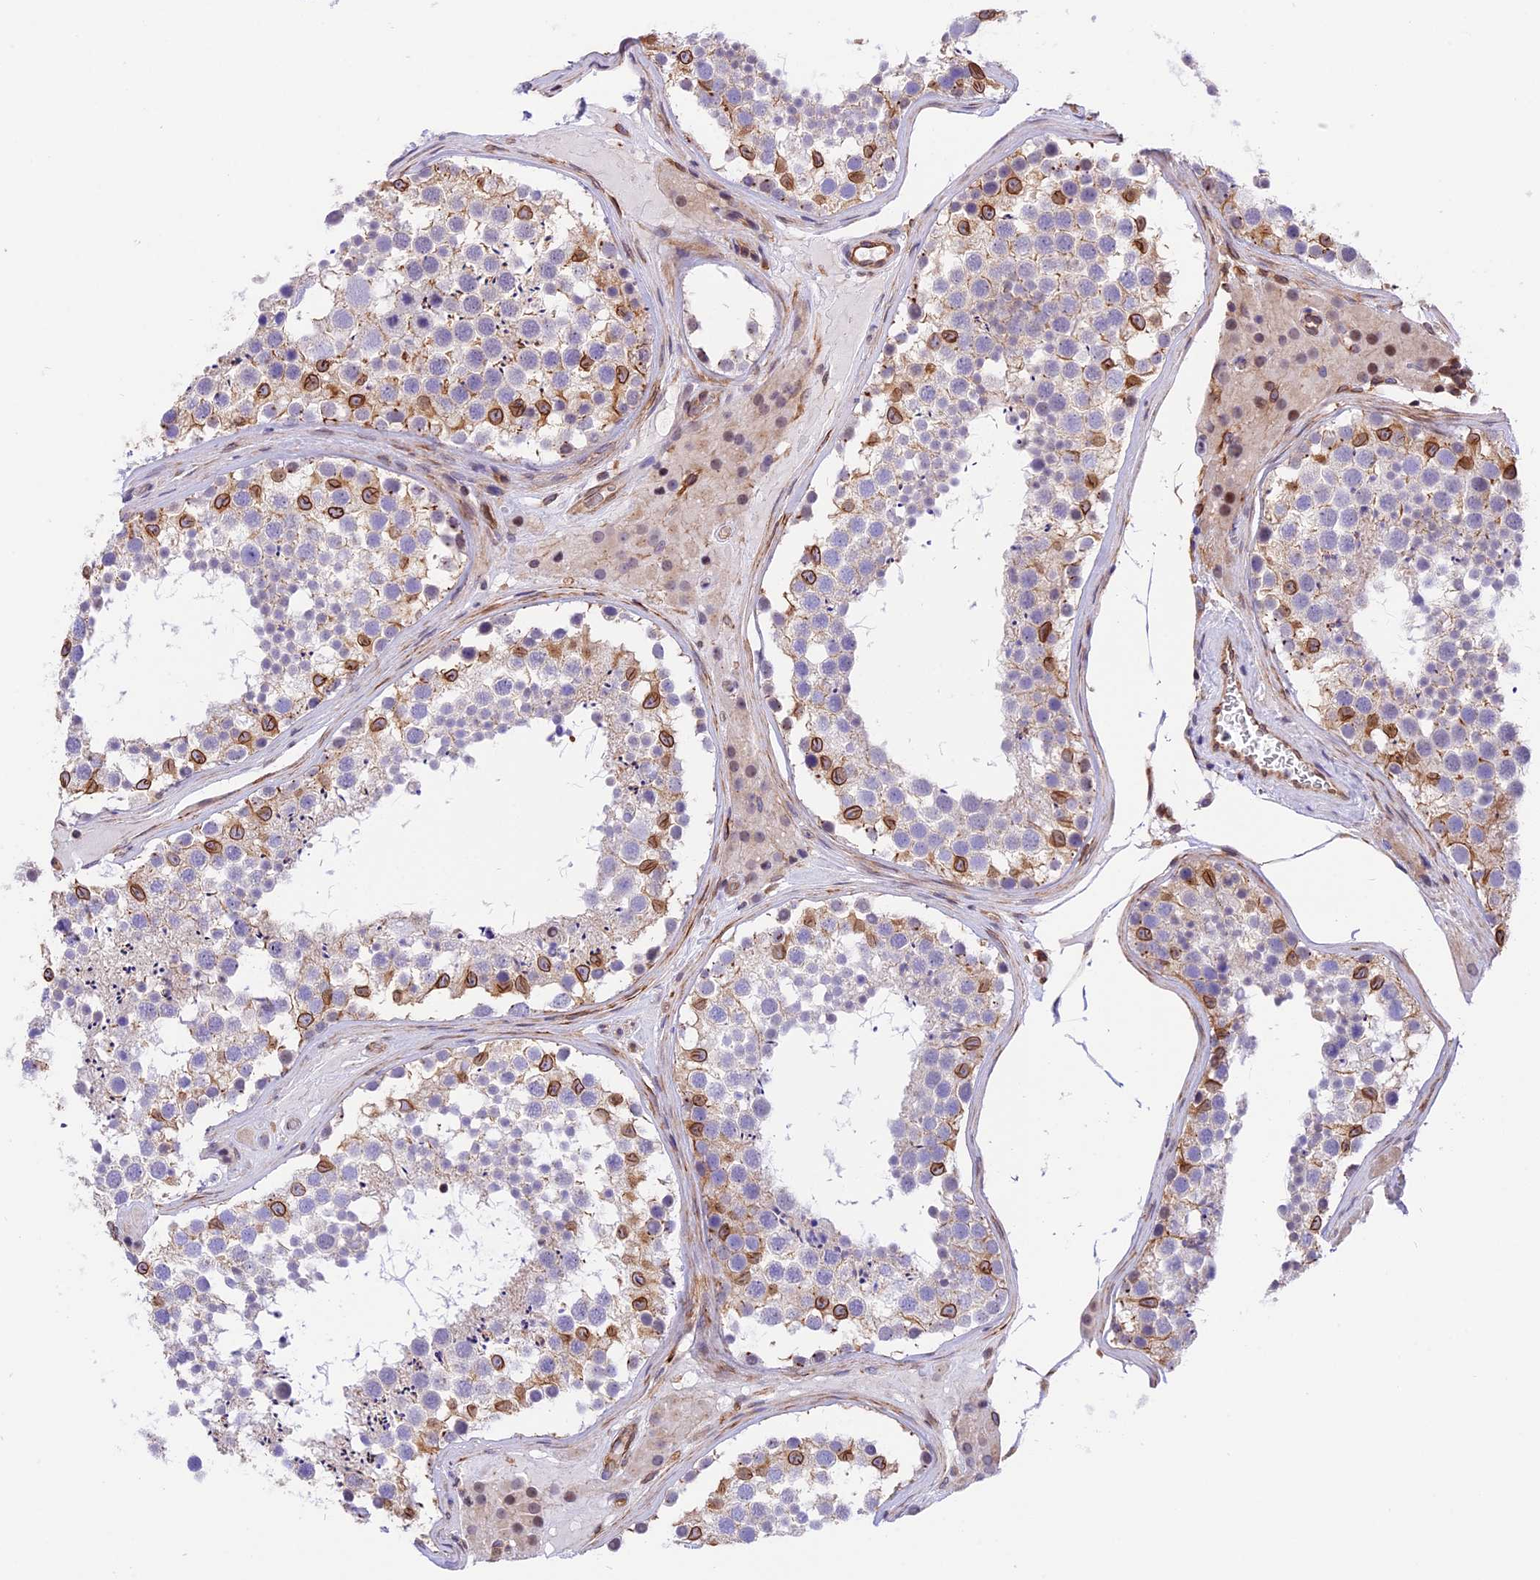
{"staining": {"intensity": "moderate", "quantity": "<25%", "location": "cytoplasmic/membranous,nuclear"}, "tissue": "testis", "cell_type": "Cells in seminiferous ducts", "image_type": "normal", "snomed": [{"axis": "morphology", "description": "Normal tissue, NOS"}, {"axis": "topography", "description": "Testis"}], "caption": "DAB immunohistochemical staining of unremarkable human testis displays moderate cytoplasmic/membranous,nuclear protein staining in about <25% of cells in seminiferous ducts. The protein of interest is stained brown, and the nuclei are stained in blue (DAB (3,3'-diaminobenzidine) IHC with brightfield microscopy, high magnification).", "gene": "R3HDM4", "patient": {"sex": "male", "age": 46}}